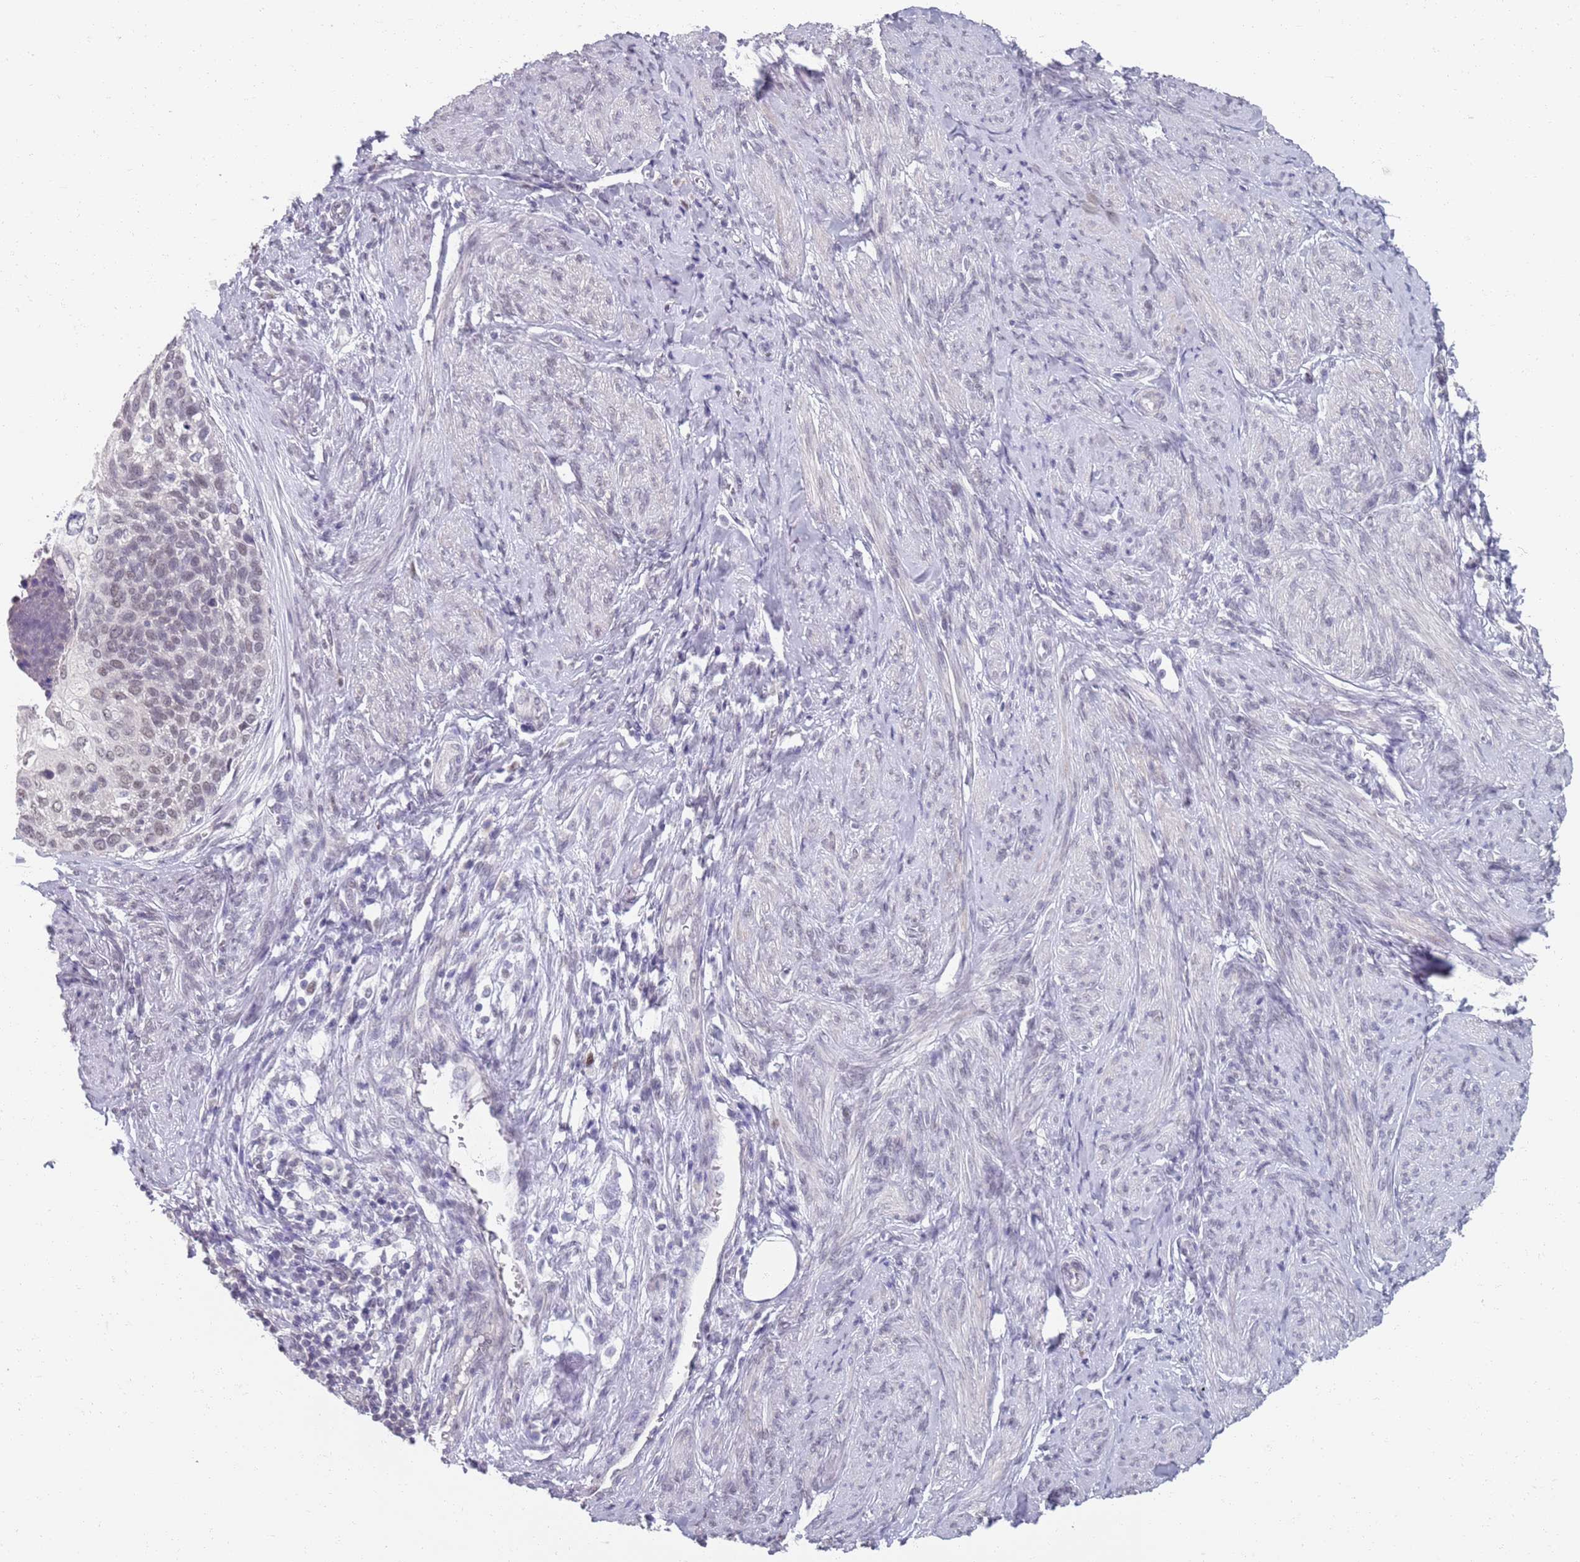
{"staining": {"intensity": "weak", "quantity": "<25%", "location": "nuclear"}, "tissue": "cervical cancer", "cell_type": "Tumor cells", "image_type": "cancer", "snomed": [{"axis": "morphology", "description": "Squamous cell carcinoma, NOS"}, {"axis": "topography", "description": "Cervix"}], "caption": "Squamous cell carcinoma (cervical) was stained to show a protein in brown. There is no significant staining in tumor cells. The staining was performed using DAB to visualize the protein expression in brown, while the nuclei were stained in blue with hematoxylin (Magnification: 20x).", "gene": "SAMD1", "patient": {"sex": "female", "age": 80}}